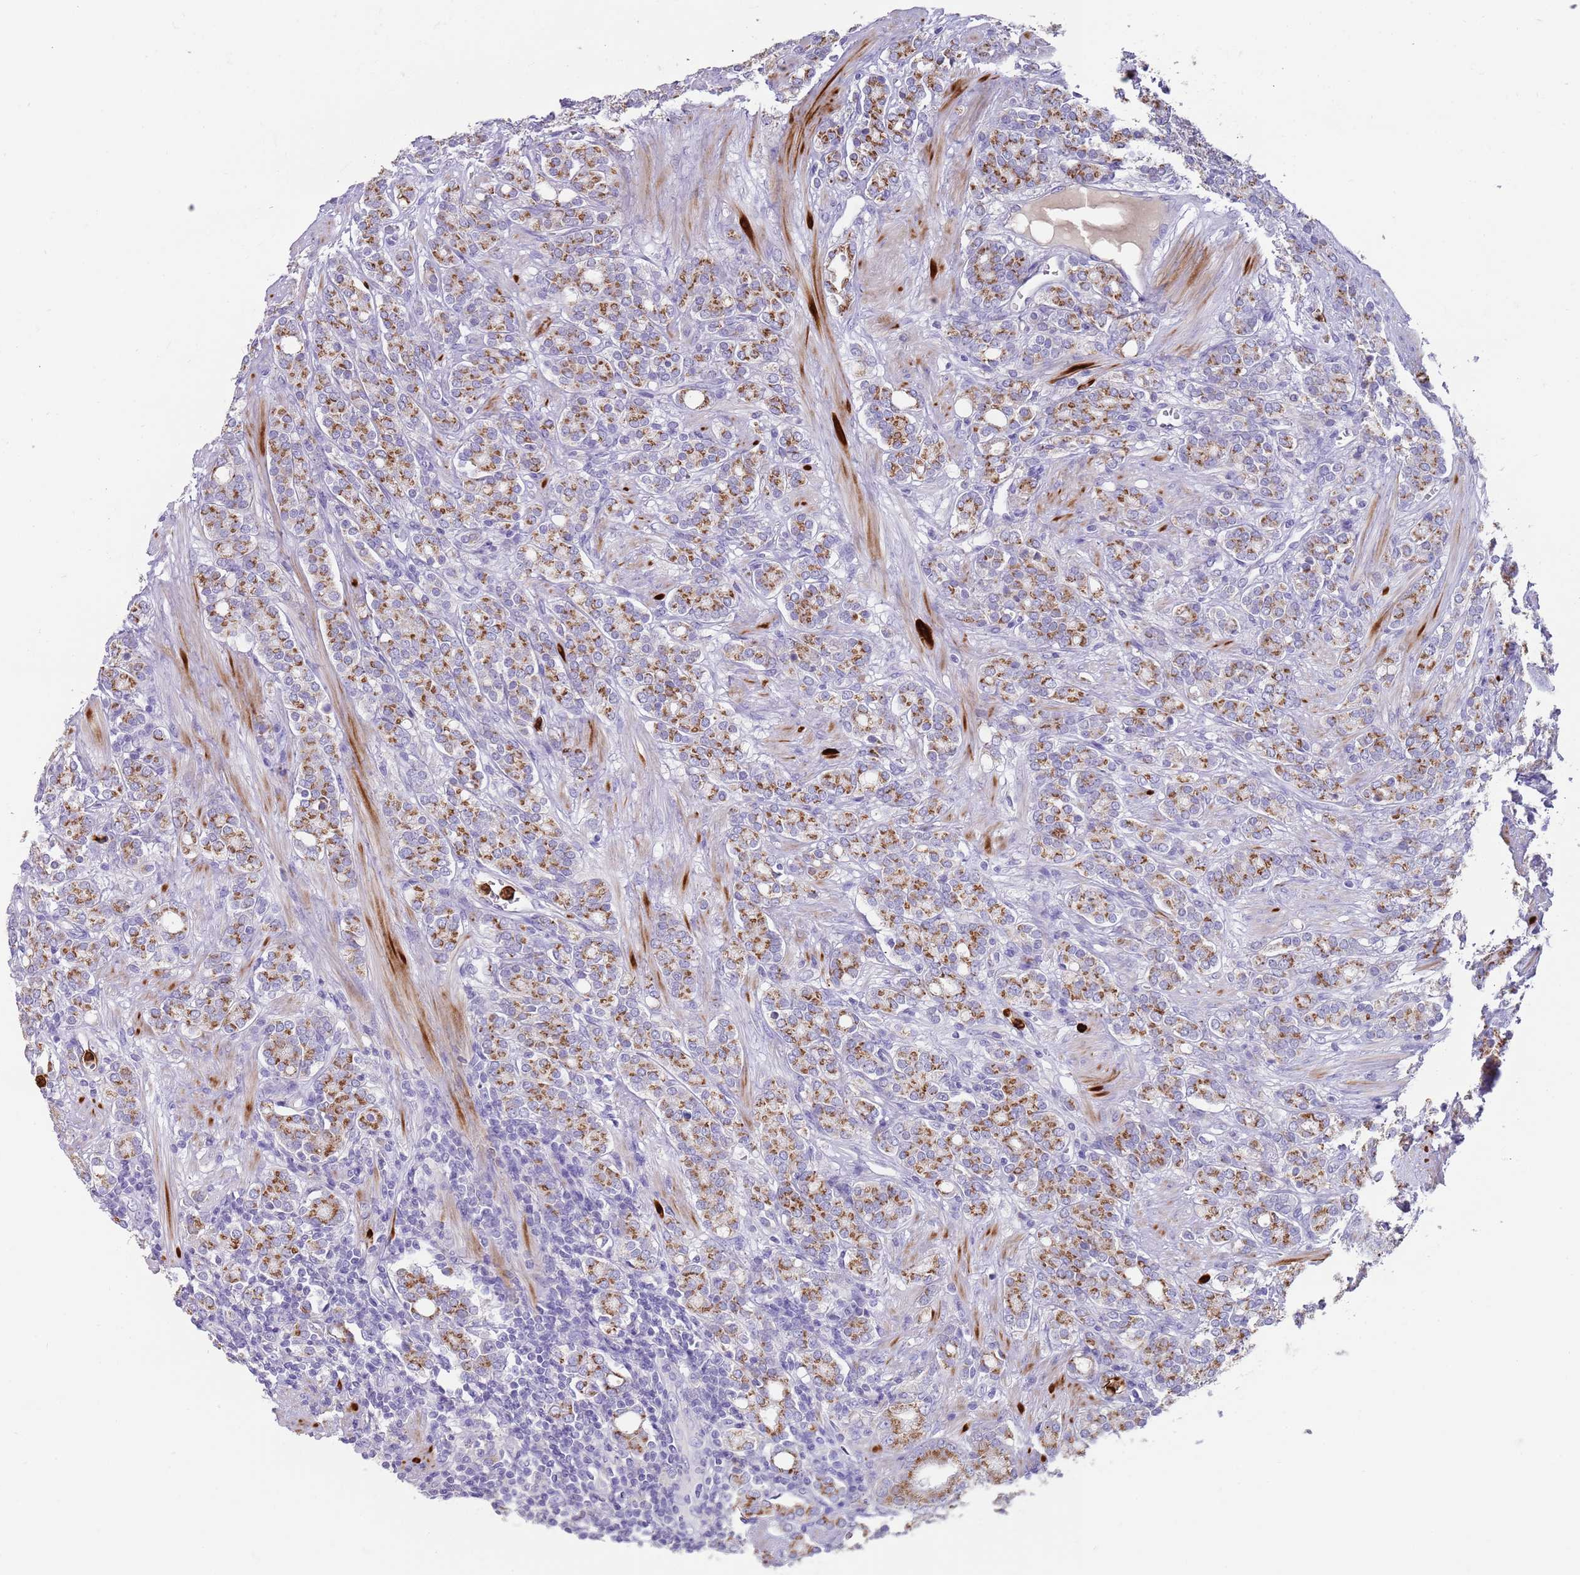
{"staining": {"intensity": "moderate", "quantity": "25%-75%", "location": "cytoplasmic/membranous"}, "tissue": "prostate cancer", "cell_type": "Tumor cells", "image_type": "cancer", "snomed": [{"axis": "morphology", "description": "Adenocarcinoma, High grade"}, {"axis": "topography", "description": "Prostate"}], "caption": "Protein staining exhibits moderate cytoplasmic/membranous expression in approximately 25%-75% of tumor cells in prostate cancer (adenocarcinoma (high-grade)).", "gene": "TMEM251", "patient": {"sex": "male", "age": 62}}